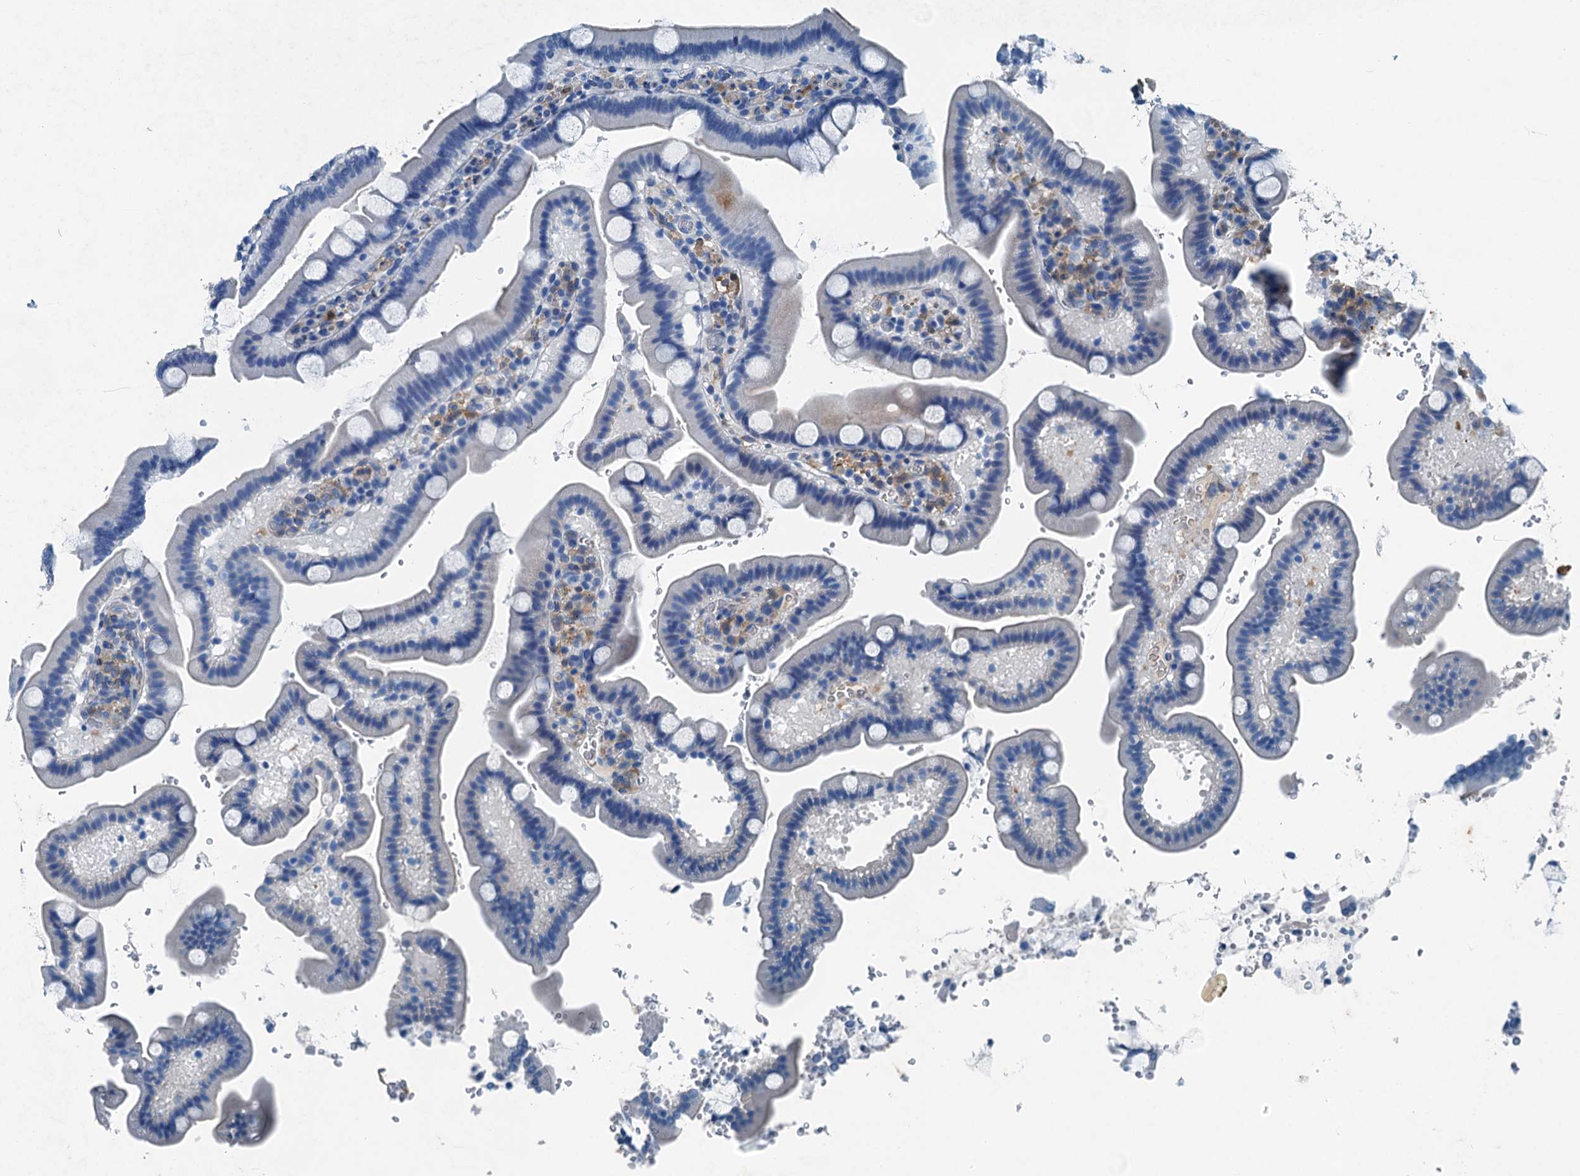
{"staining": {"intensity": "weak", "quantity": "<25%", "location": "cytoplasmic/membranous"}, "tissue": "duodenum", "cell_type": "Glandular cells", "image_type": "normal", "snomed": [{"axis": "morphology", "description": "Normal tissue, NOS"}, {"axis": "topography", "description": "Duodenum"}], "caption": "The photomicrograph demonstrates no staining of glandular cells in unremarkable duodenum. Brightfield microscopy of immunohistochemistry stained with DAB (brown) and hematoxylin (blue), captured at high magnification.", "gene": "RAB3IL1", "patient": {"sex": "male", "age": 55}}